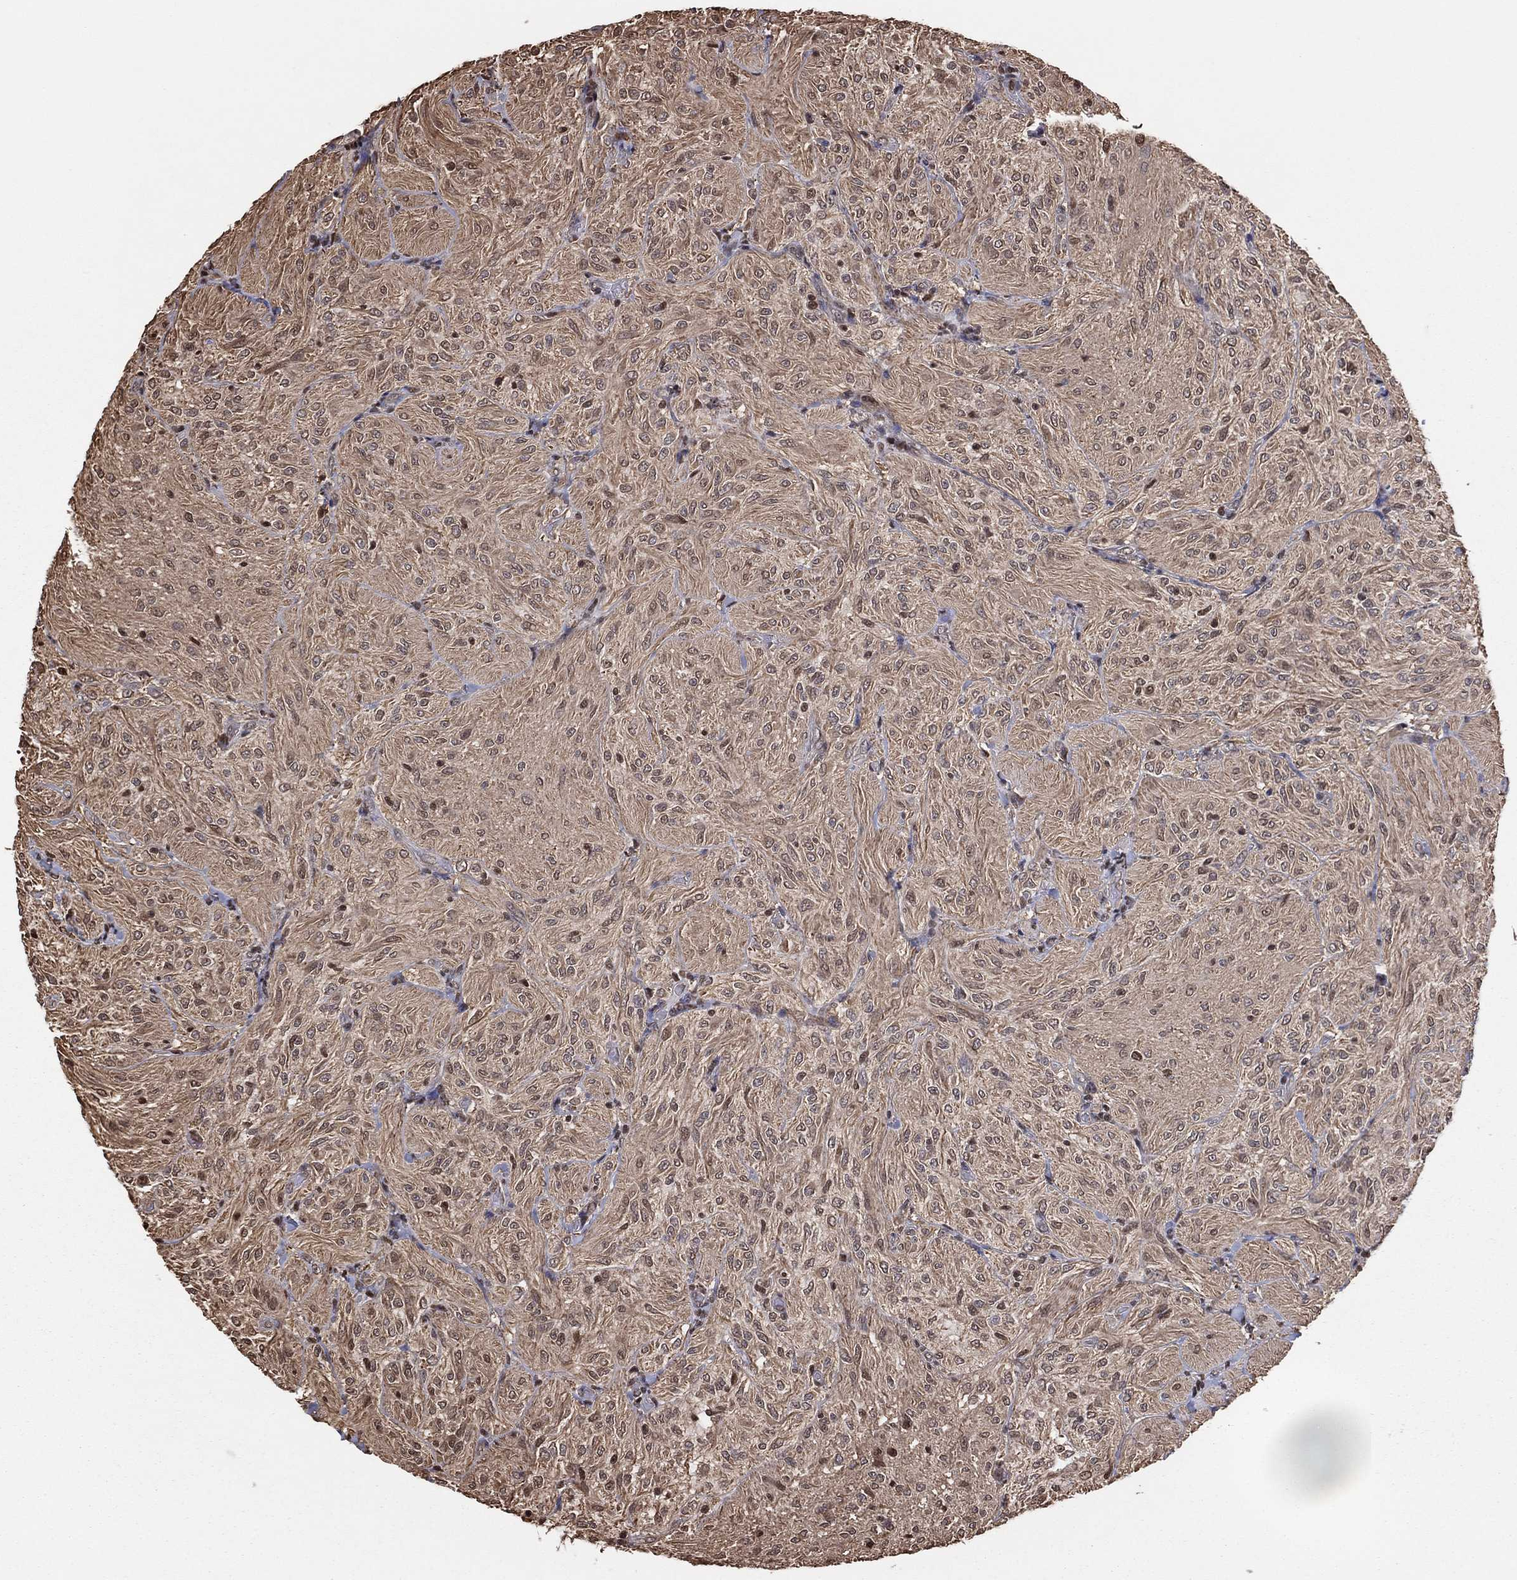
{"staining": {"intensity": "weak", "quantity": ">75%", "location": "cytoplasmic/membranous,nuclear"}, "tissue": "glioma", "cell_type": "Tumor cells", "image_type": "cancer", "snomed": [{"axis": "morphology", "description": "Glioma, malignant, Low grade"}, {"axis": "topography", "description": "Brain"}], "caption": "Low-grade glioma (malignant) tissue shows weak cytoplasmic/membranous and nuclear staining in about >75% of tumor cells, visualized by immunohistochemistry. The staining is performed using DAB brown chromogen to label protein expression. The nuclei are counter-stained blue using hematoxylin.", "gene": "GAPDH", "patient": {"sex": "male", "age": 3}}